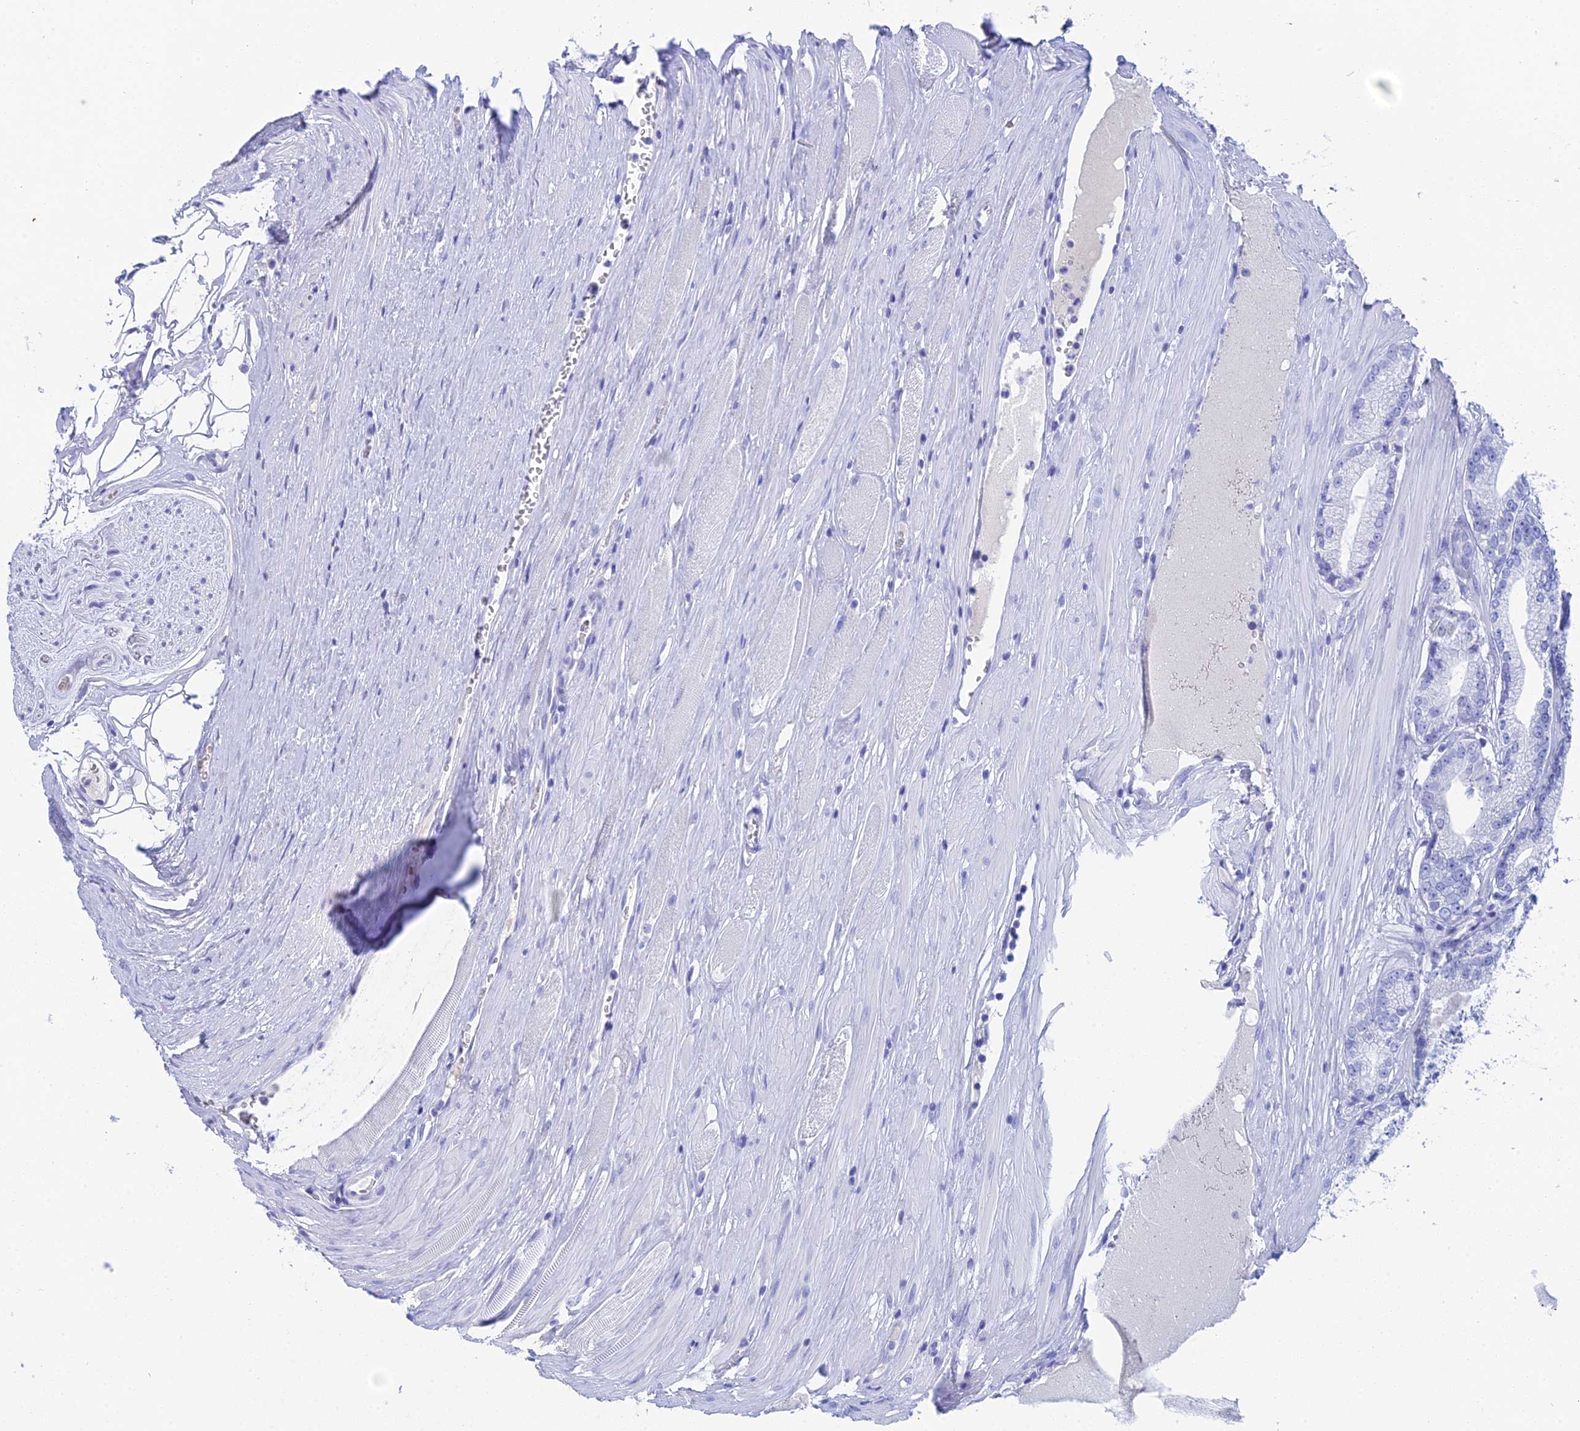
{"staining": {"intensity": "negative", "quantity": "none", "location": "none"}, "tissue": "prostate cancer", "cell_type": "Tumor cells", "image_type": "cancer", "snomed": [{"axis": "morphology", "description": "Adenocarcinoma, High grade"}, {"axis": "topography", "description": "Prostate"}], "caption": "Tumor cells show no significant protein staining in high-grade adenocarcinoma (prostate).", "gene": "REG1A", "patient": {"sex": "male", "age": 67}}